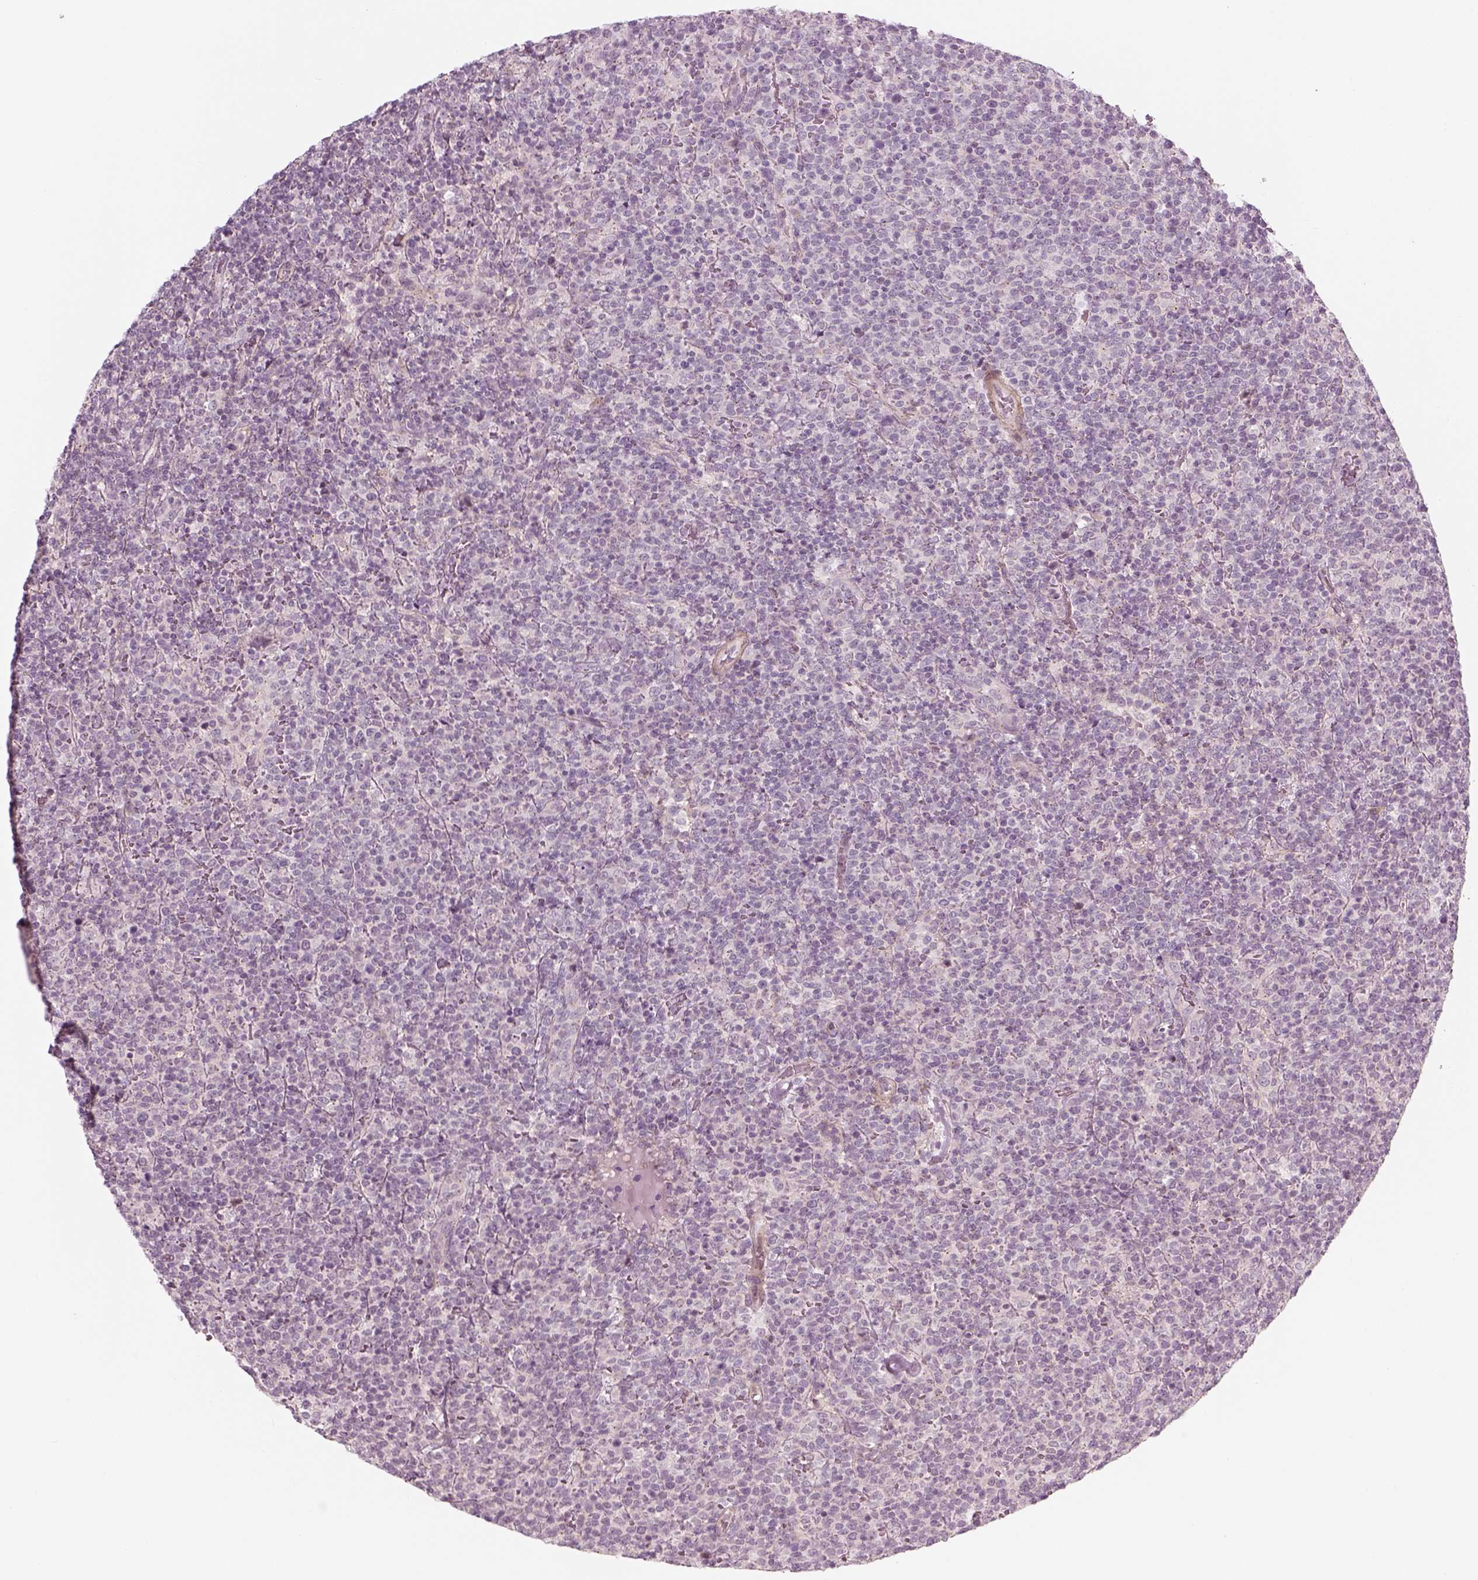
{"staining": {"intensity": "negative", "quantity": "none", "location": "none"}, "tissue": "lymphoma", "cell_type": "Tumor cells", "image_type": "cancer", "snomed": [{"axis": "morphology", "description": "Malignant lymphoma, non-Hodgkin's type, High grade"}, {"axis": "topography", "description": "Lymph node"}], "caption": "Photomicrograph shows no protein staining in tumor cells of lymphoma tissue.", "gene": "MLIP", "patient": {"sex": "male", "age": 61}}